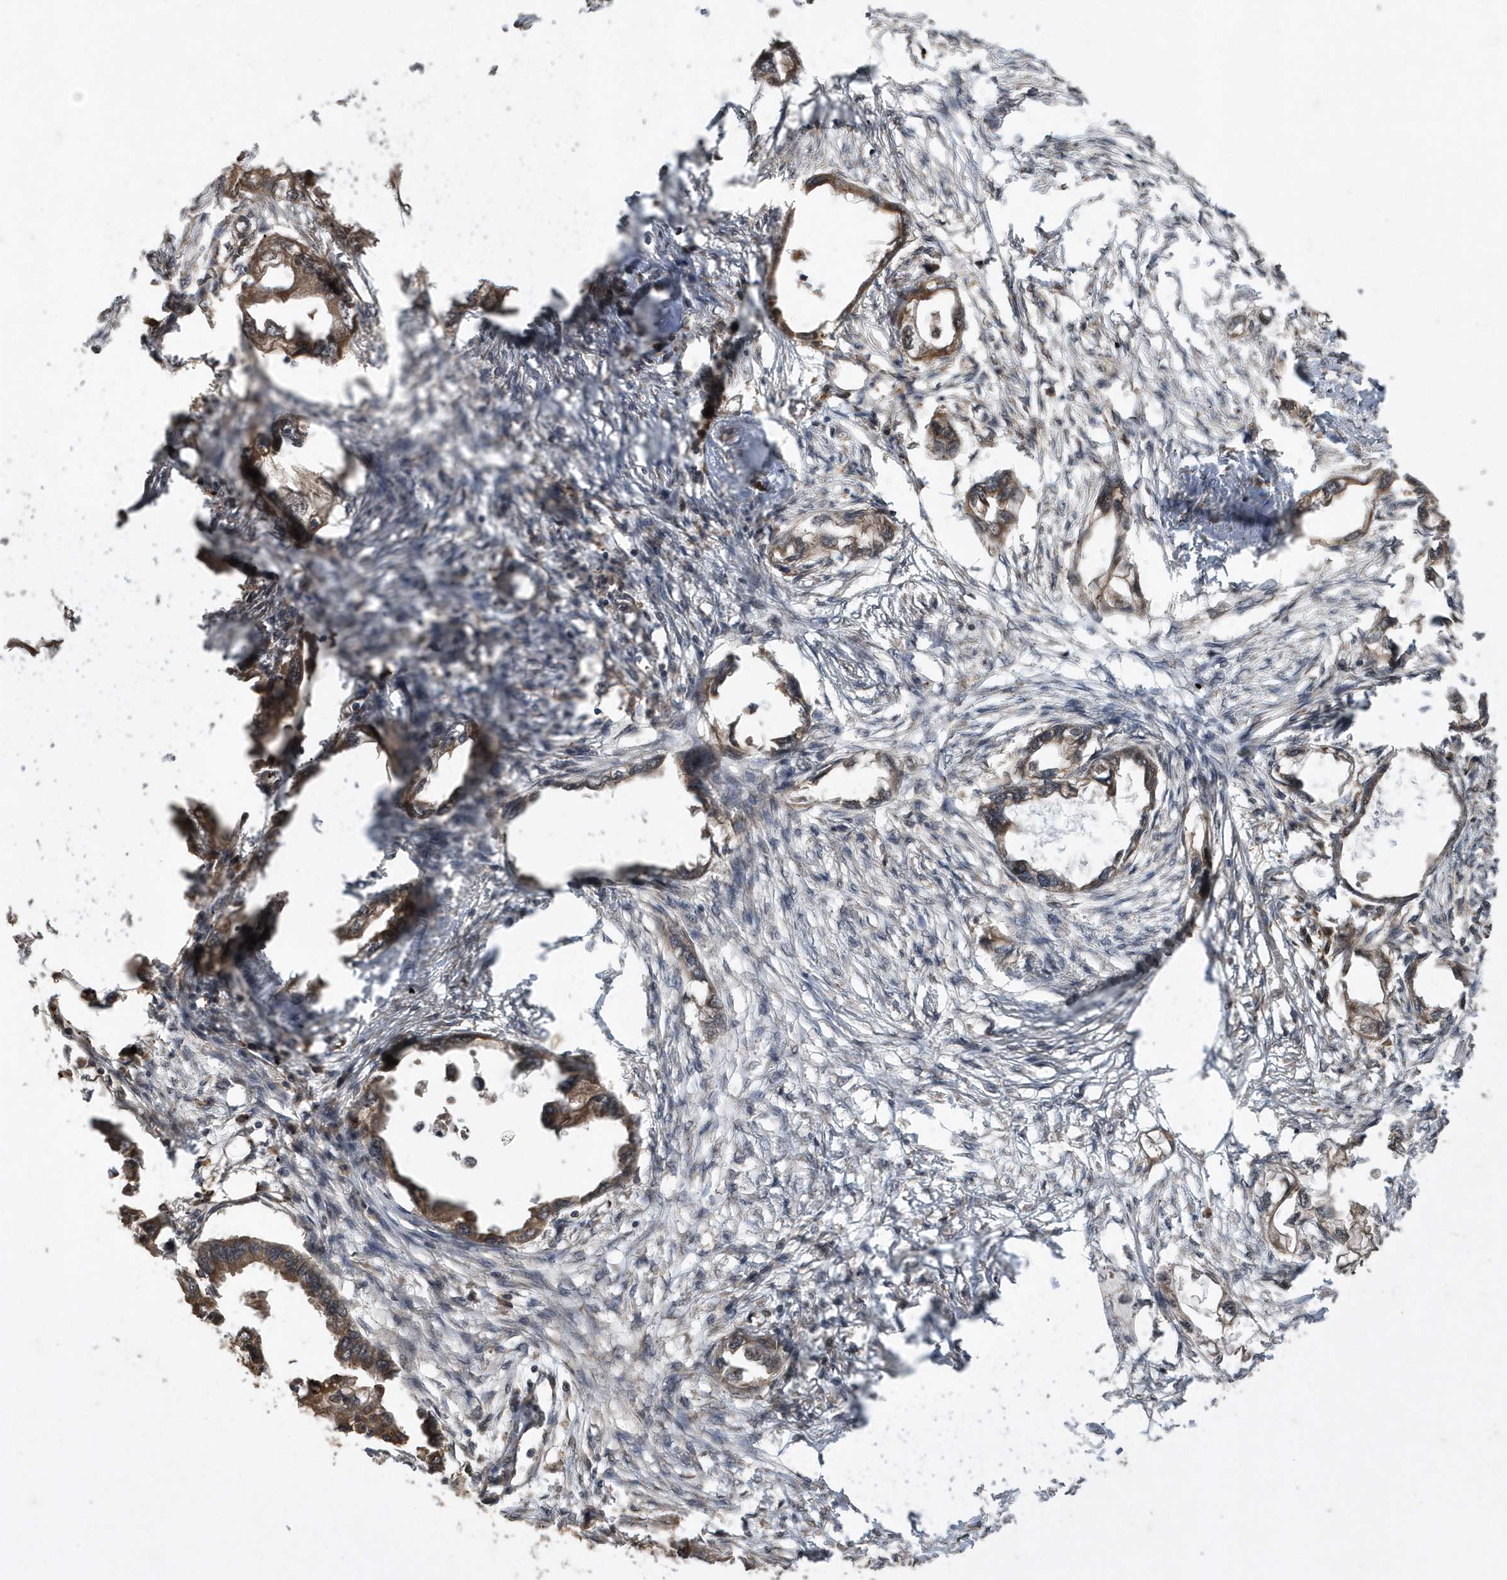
{"staining": {"intensity": "moderate", "quantity": "25%-75%", "location": "cytoplasmic/membranous"}, "tissue": "endometrial cancer", "cell_type": "Tumor cells", "image_type": "cancer", "snomed": [{"axis": "morphology", "description": "Adenocarcinoma, NOS"}, {"axis": "morphology", "description": "Adenocarcinoma, metastatic, NOS"}, {"axis": "topography", "description": "Adipose tissue"}, {"axis": "topography", "description": "Endometrium"}], "caption": "Human endometrial cancer (adenocarcinoma) stained with a protein marker displays moderate staining in tumor cells.", "gene": "WASHC5", "patient": {"sex": "female", "age": 67}}